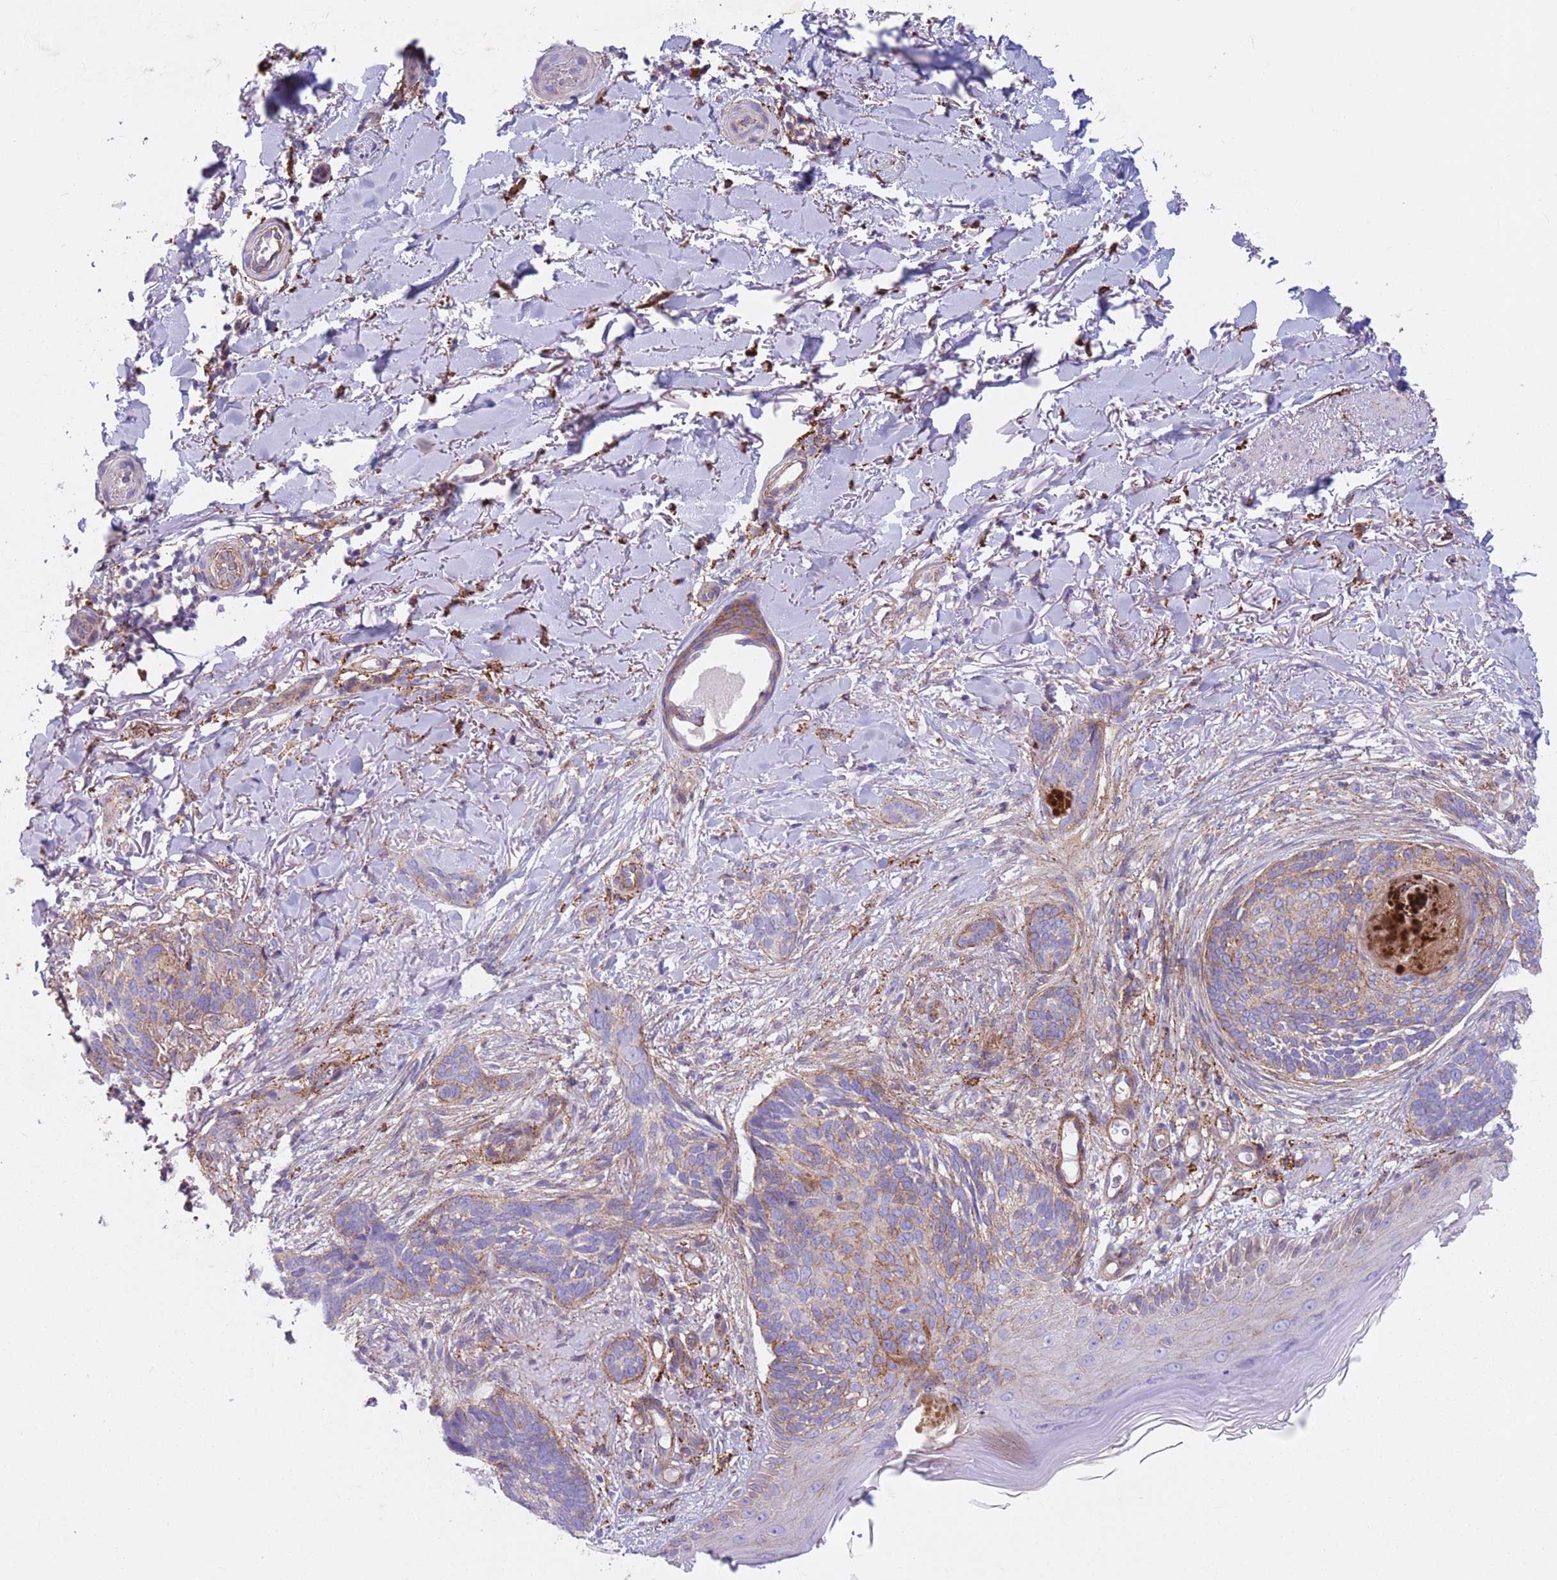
{"staining": {"intensity": "moderate", "quantity": "<25%", "location": "cytoplasmic/membranous"}, "tissue": "skin cancer", "cell_type": "Tumor cells", "image_type": "cancer", "snomed": [{"axis": "morphology", "description": "Normal tissue, NOS"}, {"axis": "morphology", "description": "Basal cell carcinoma"}, {"axis": "topography", "description": "Skin"}], "caption": "IHC of skin basal cell carcinoma reveals low levels of moderate cytoplasmic/membranous expression in approximately <25% of tumor cells.", "gene": "SNX6", "patient": {"sex": "female", "age": 67}}